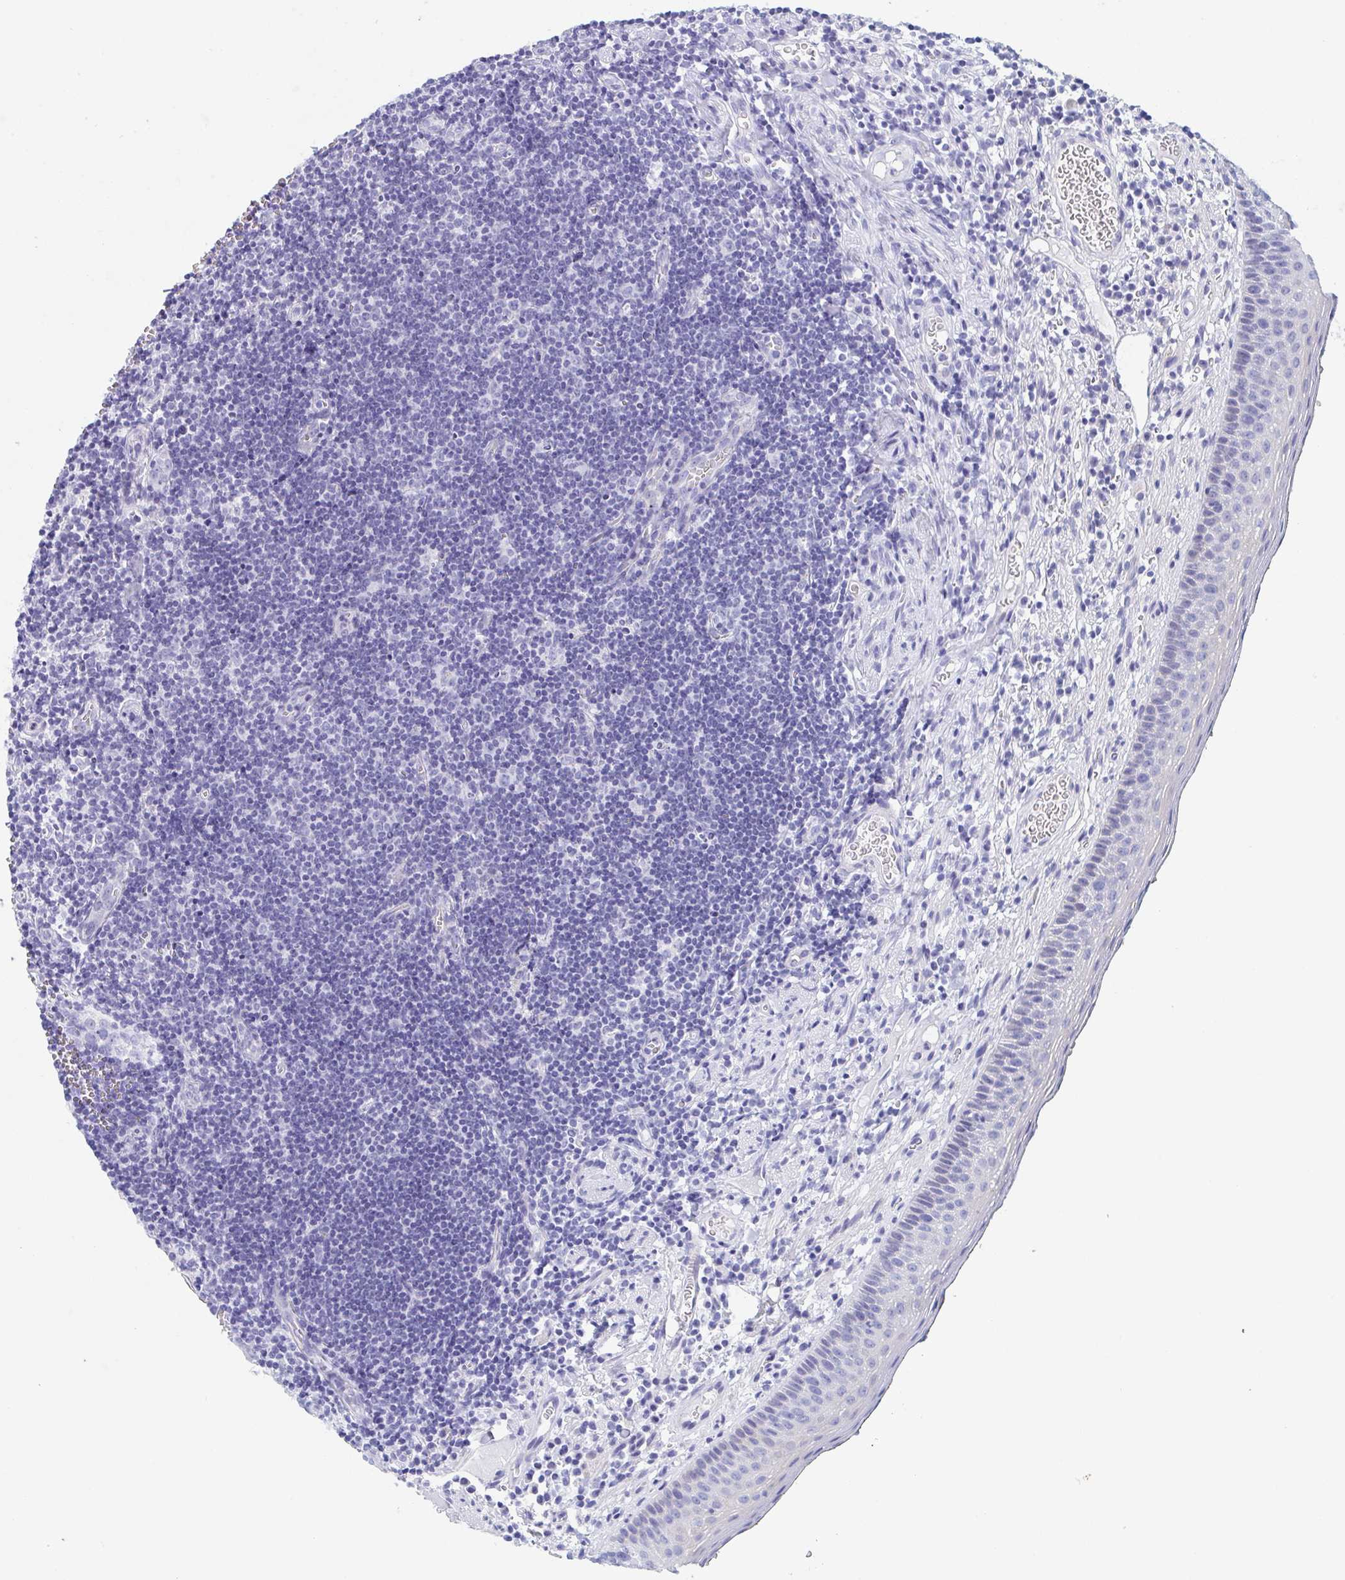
{"staining": {"intensity": "negative", "quantity": "none", "location": "none"}, "tissue": "oral mucosa", "cell_type": "Squamous epithelial cells", "image_type": "normal", "snomed": [{"axis": "morphology", "description": "Normal tissue, NOS"}, {"axis": "morphology", "description": "Squamous cell carcinoma, NOS"}, {"axis": "topography", "description": "Oral tissue"}, {"axis": "topography", "description": "Head-Neck"}], "caption": "DAB (3,3'-diaminobenzidine) immunohistochemical staining of normal oral mucosa shows no significant staining in squamous epithelial cells. The staining is performed using DAB (3,3'-diaminobenzidine) brown chromogen with nuclei counter-stained in using hematoxylin.", "gene": "ZPBP", "patient": {"sex": "male", "age": 58}}